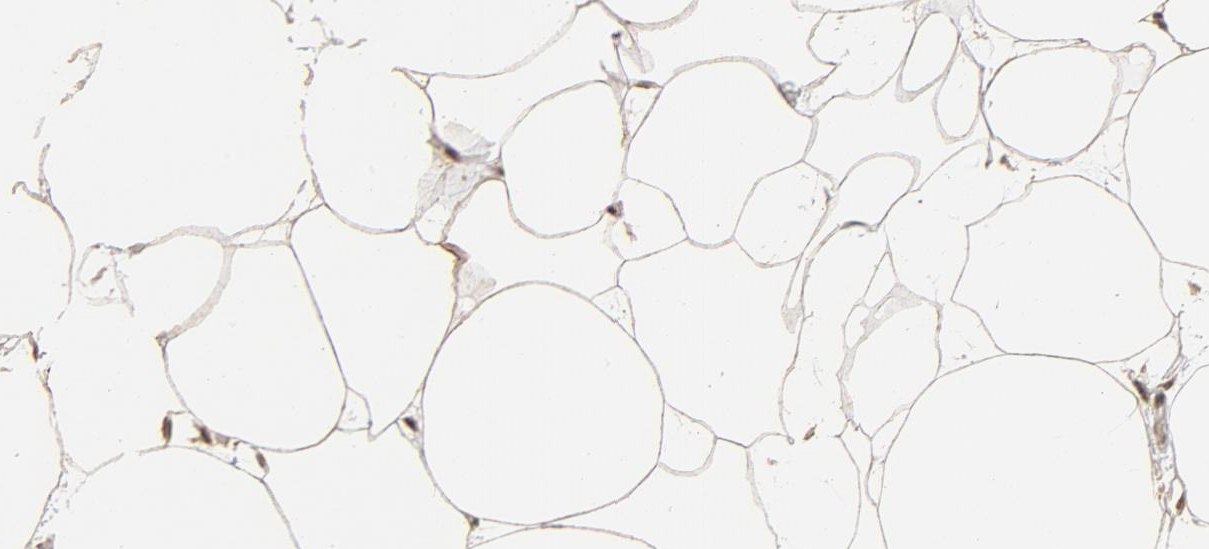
{"staining": {"intensity": "moderate", "quantity": ">75%", "location": "cytoplasmic/membranous,nuclear"}, "tissue": "adipose tissue", "cell_type": "Adipocytes", "image_type": "normal", "snomed": [{"axis": "morphology", "description": "Normal tissue, NOS"}, {"axis": "morphology", "description": "Duct carcinoma"}, {"axis": "topography", "description": "Breast"}, {"axis": "topography", "description": "Adipose tissue"}], "caption": "Moderate cytoplasmic/membranous,nuclear protein positivity is seen in approximately >75% of adipocytes in adipose tissue.", "gene": "TP53RK", "patient": {"sex": "female", "age": 37}}